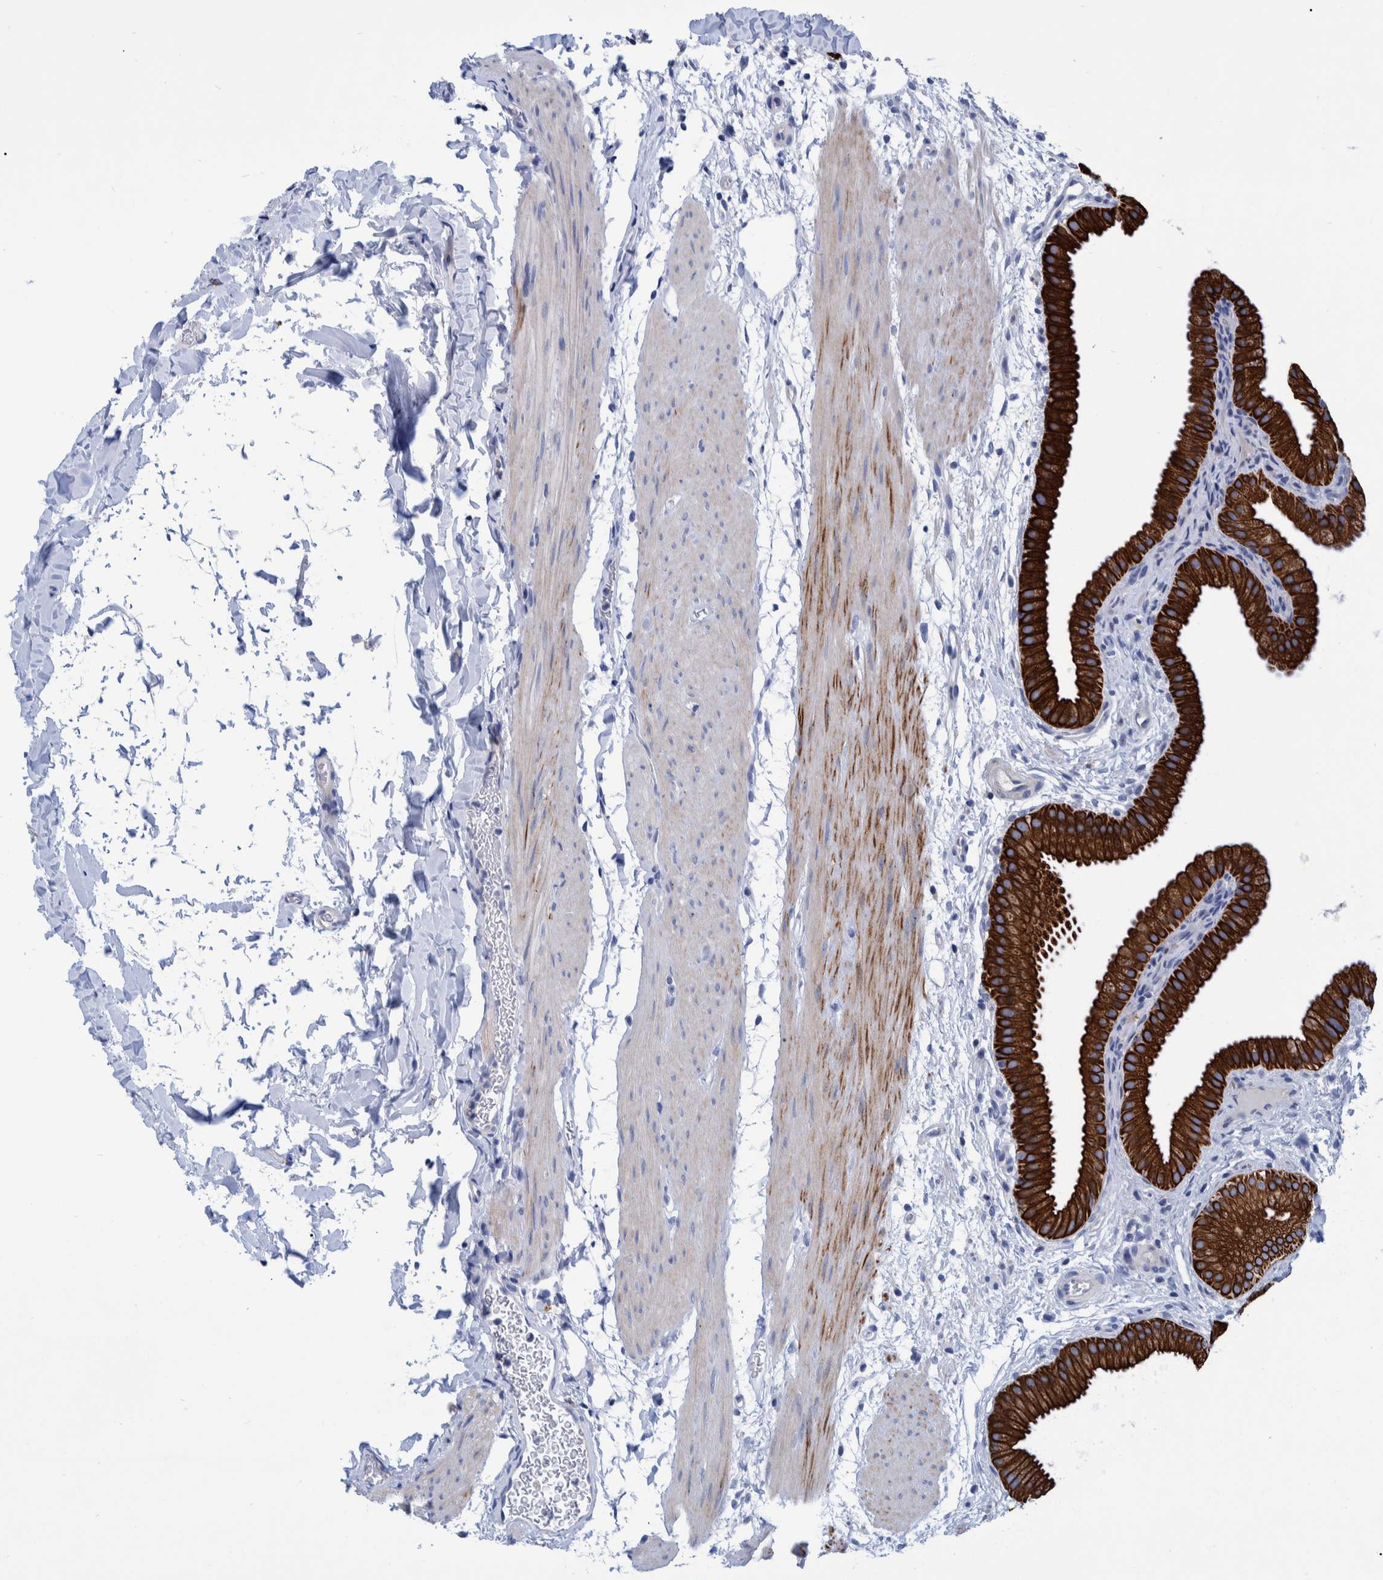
{"staining": {"intensity": "strong", "quantity": ">75%", "location": "cytoplasmic/membranous"}, "tissue": "gallbladder", "cell_type": "Glandular cells", "image_type": "normal", "snomed": [{"axis": "morphology", "description": "Normal tissue, NOS"}, {"axis": "topography", "description": "Gallbladder"}], "caption": "Glandular cells exhibit high levels of strong cytoplasmic/membranous staining in about >75% of cells in normal gallbladder.", "gene": "MKS1", "patient": {"sex": "female", "age": 64}}